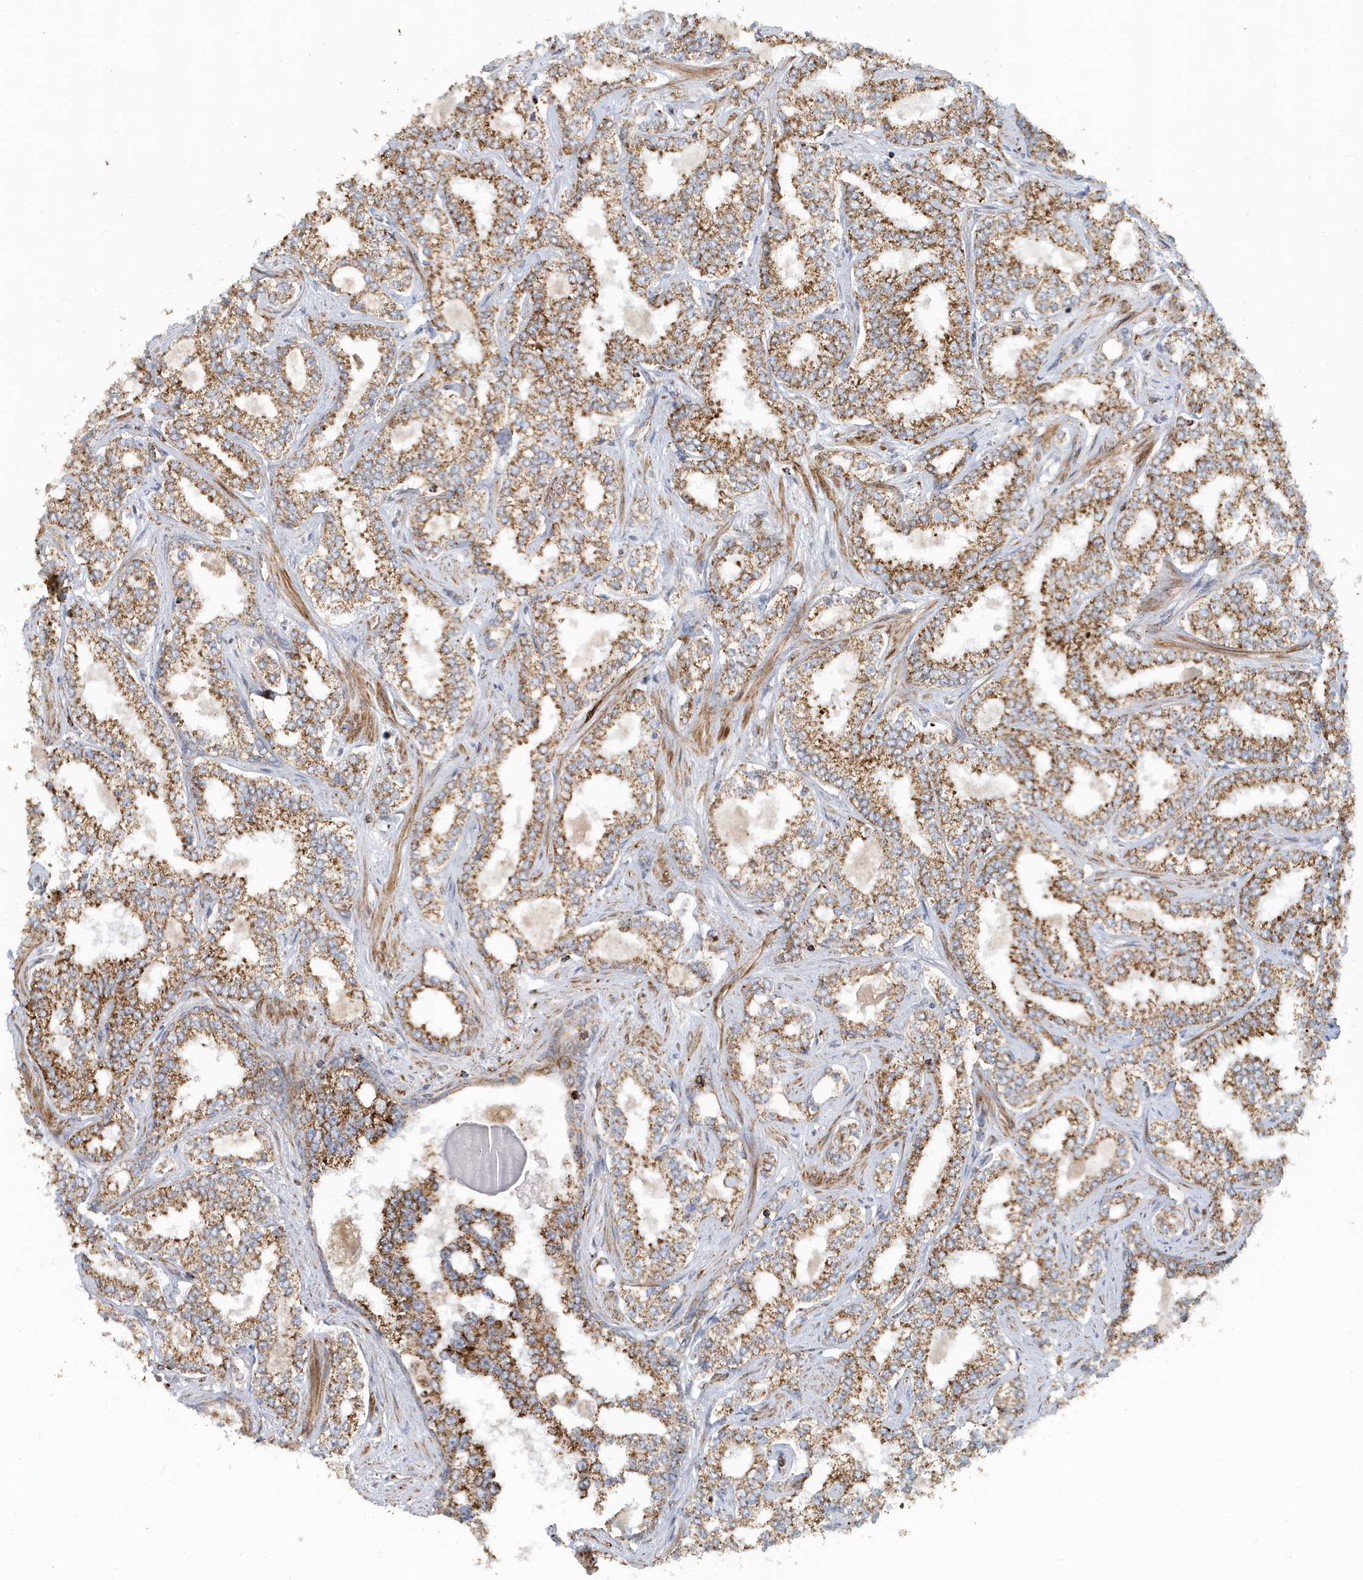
{"staining": {"intensity": "moderate", "quantity": ">75%", "location": "cytoplasmic/membranous"}, "tissue": "prostate cancer", "cell_type": "Tumor cells", "image_type": "cancer", "snomed": [{"axis": "morphology", "description": "Normal tissue, NOS"}, {"axis": "morphology", "description": "Adenocarcinoma, High grade"}, {"axis": "topography", "description": "Prostate"}], "caption": "Protein expression by IHC reveals moderate cytoplasmic/membranous expression in approximately >75% of tumor cells in high-grade adenocarcinoma (prostate).", "gene": "MAN1A1", "patient": {"sex": "male", "age": 83}}